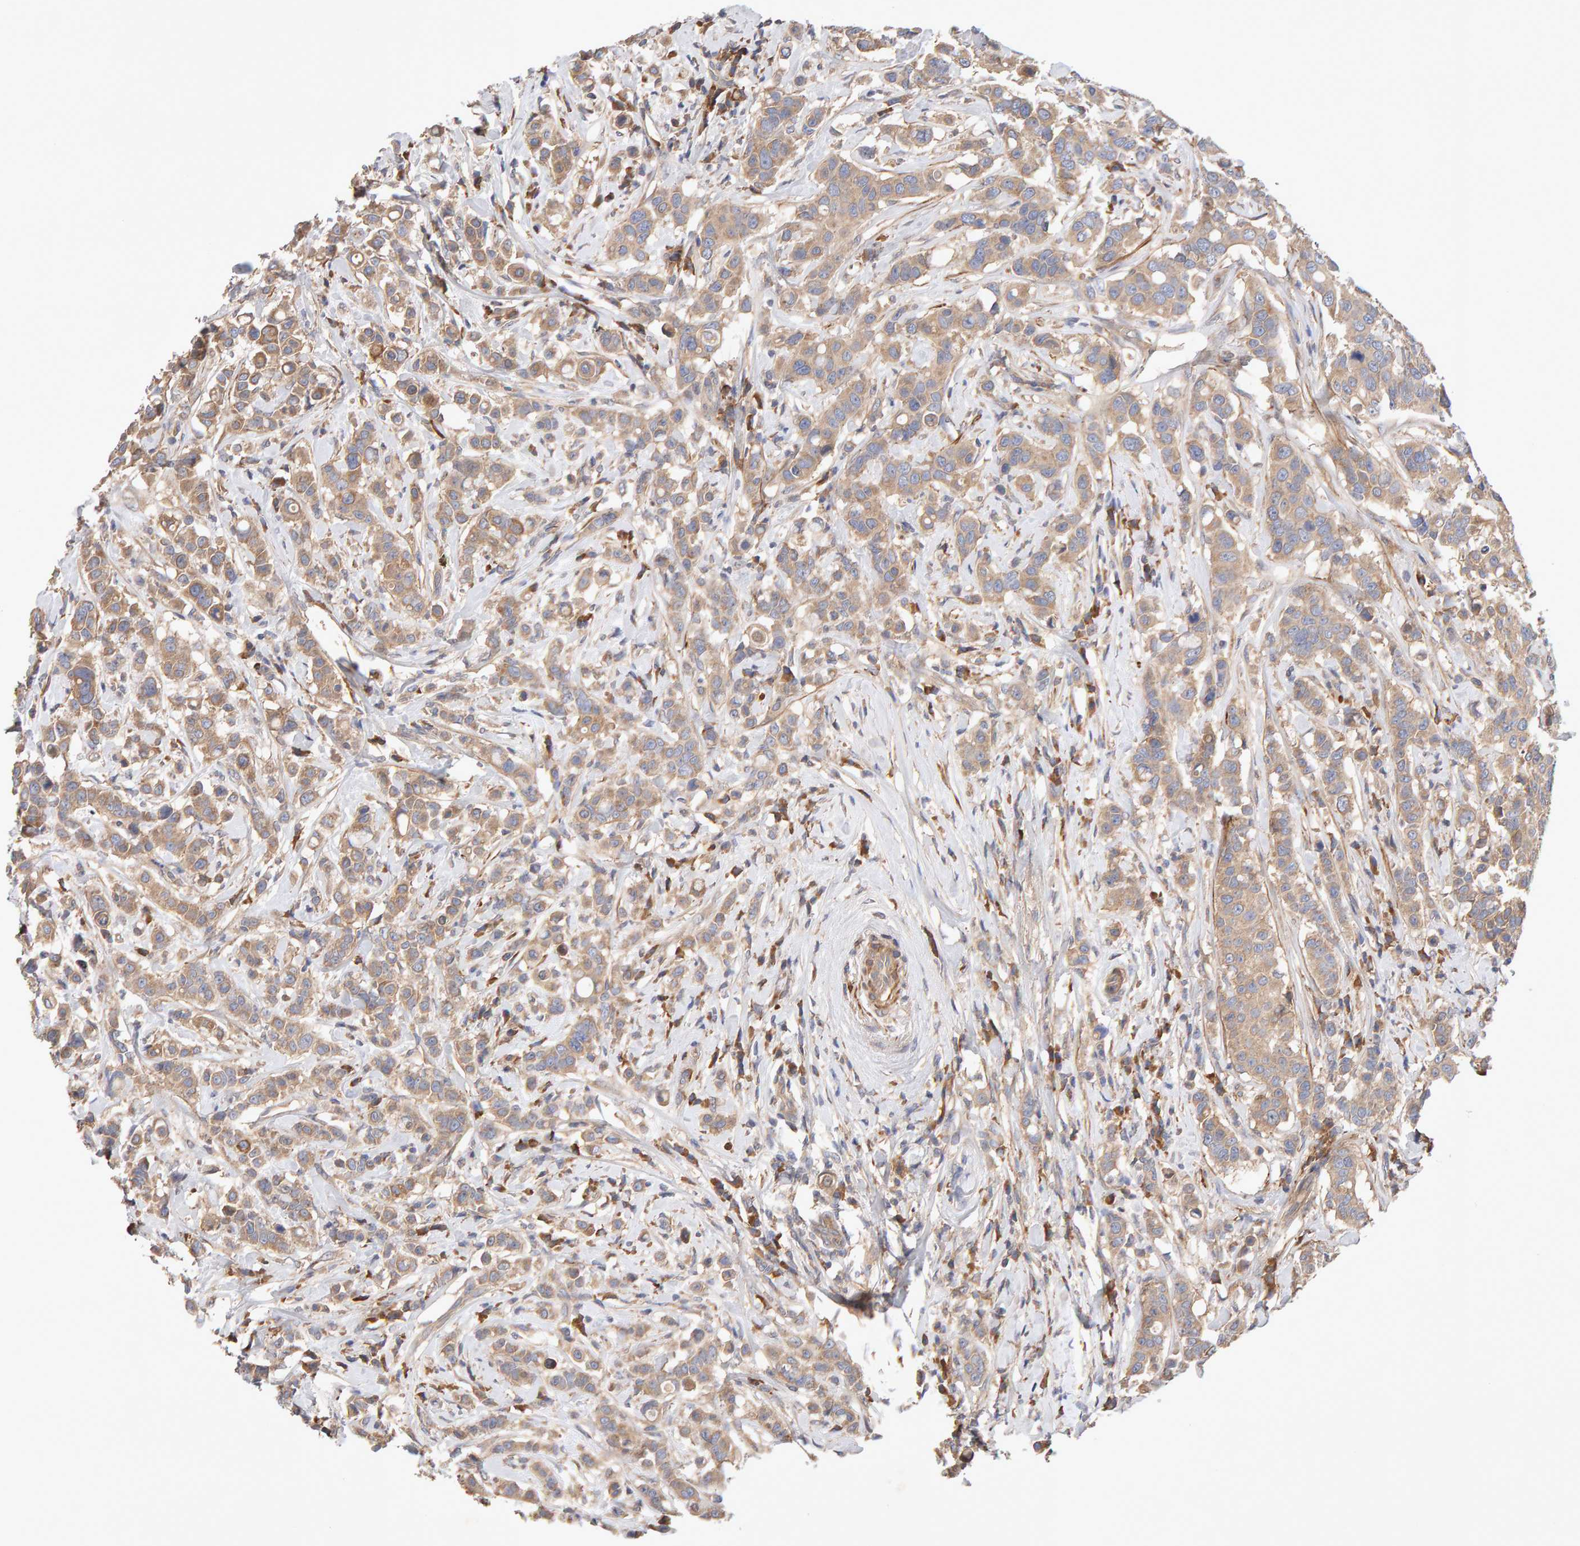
{"staining": {"intensity": "weak", "quantity": ">75%", "location": "cytoplasmic/membranous"}, "tissue": "breast cancer", "cell_type": "Tumor cells", "image_type": "cancer", "snomed": [{"axis": "morphology", "description": "Duct carcinoma"}, {"axis": "topography", "description": "Breast"}], "caption": "There is low levels of weak cytoplasmic/membranous expression in tumor cells of invasive ductal carcinoma (breast), as demonstrated by immunohistochemical staining (brown color).", "gene": "RNF19A", "patient": {"sex": "female", "age": 27}}